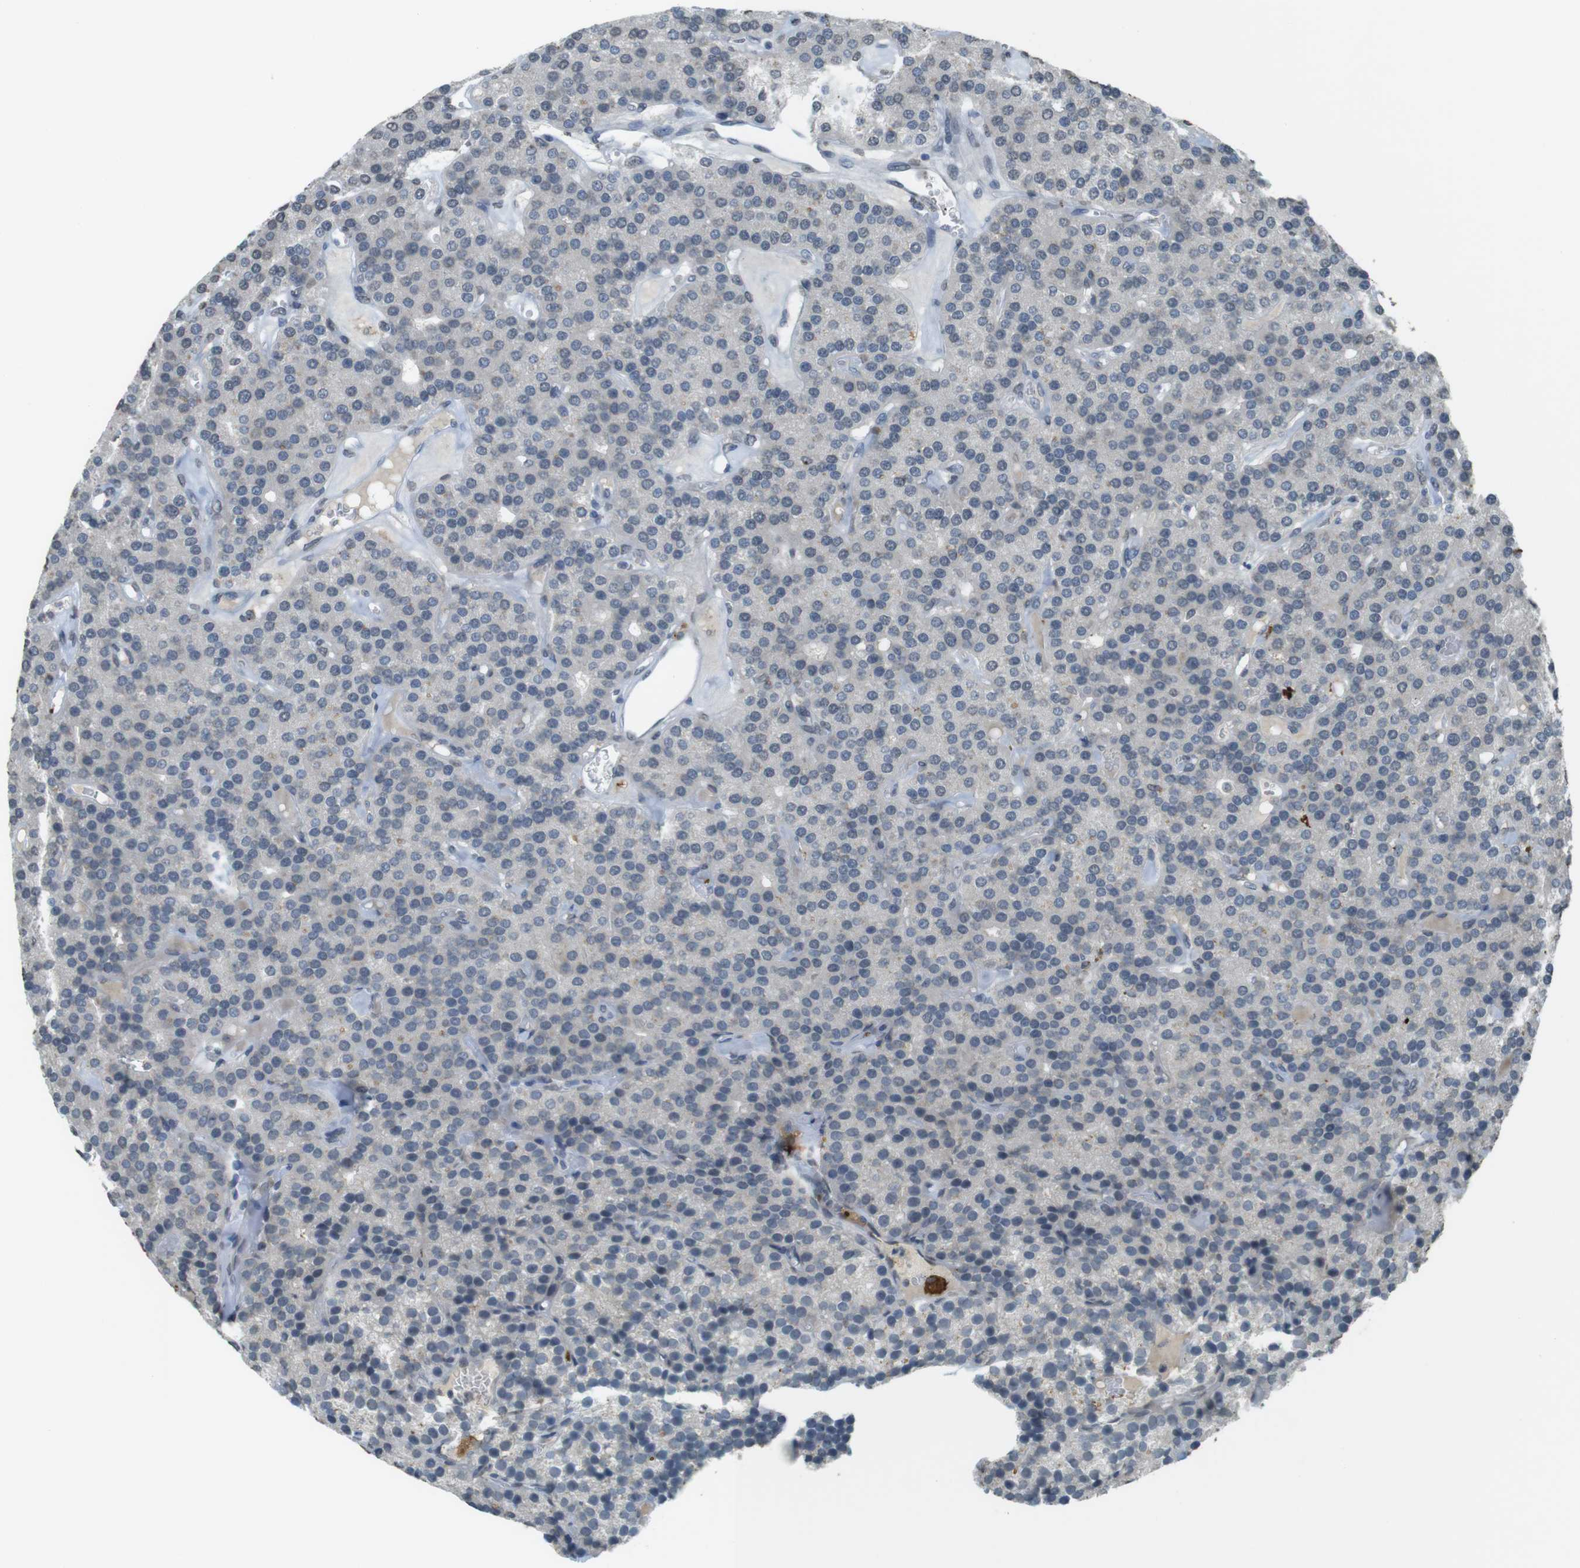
{"staining": {"intensity": "negative", "quantity": "none", "location": "none"}, "tissue": "parathyroid gland", "cell_type": "Glandular cells", "image_type": "normal", "snomed": [{"axis": "morphology", "description": "Normal tissue, NOS"}, {"axis": "morphology", "description": "Adenoma, NOS"}, {"axis": "topography", "description": "Parathyroid gland"}], "caption": "A high-resolution micrograph shows IHC staining of unremarkable parathyroid gland, which exhibits no significant expression in glandular cells. (DAB IHC with hematoxylin counter stain).", "gene": "FZD10", "patient": {"sex": "female", "age": 86}}